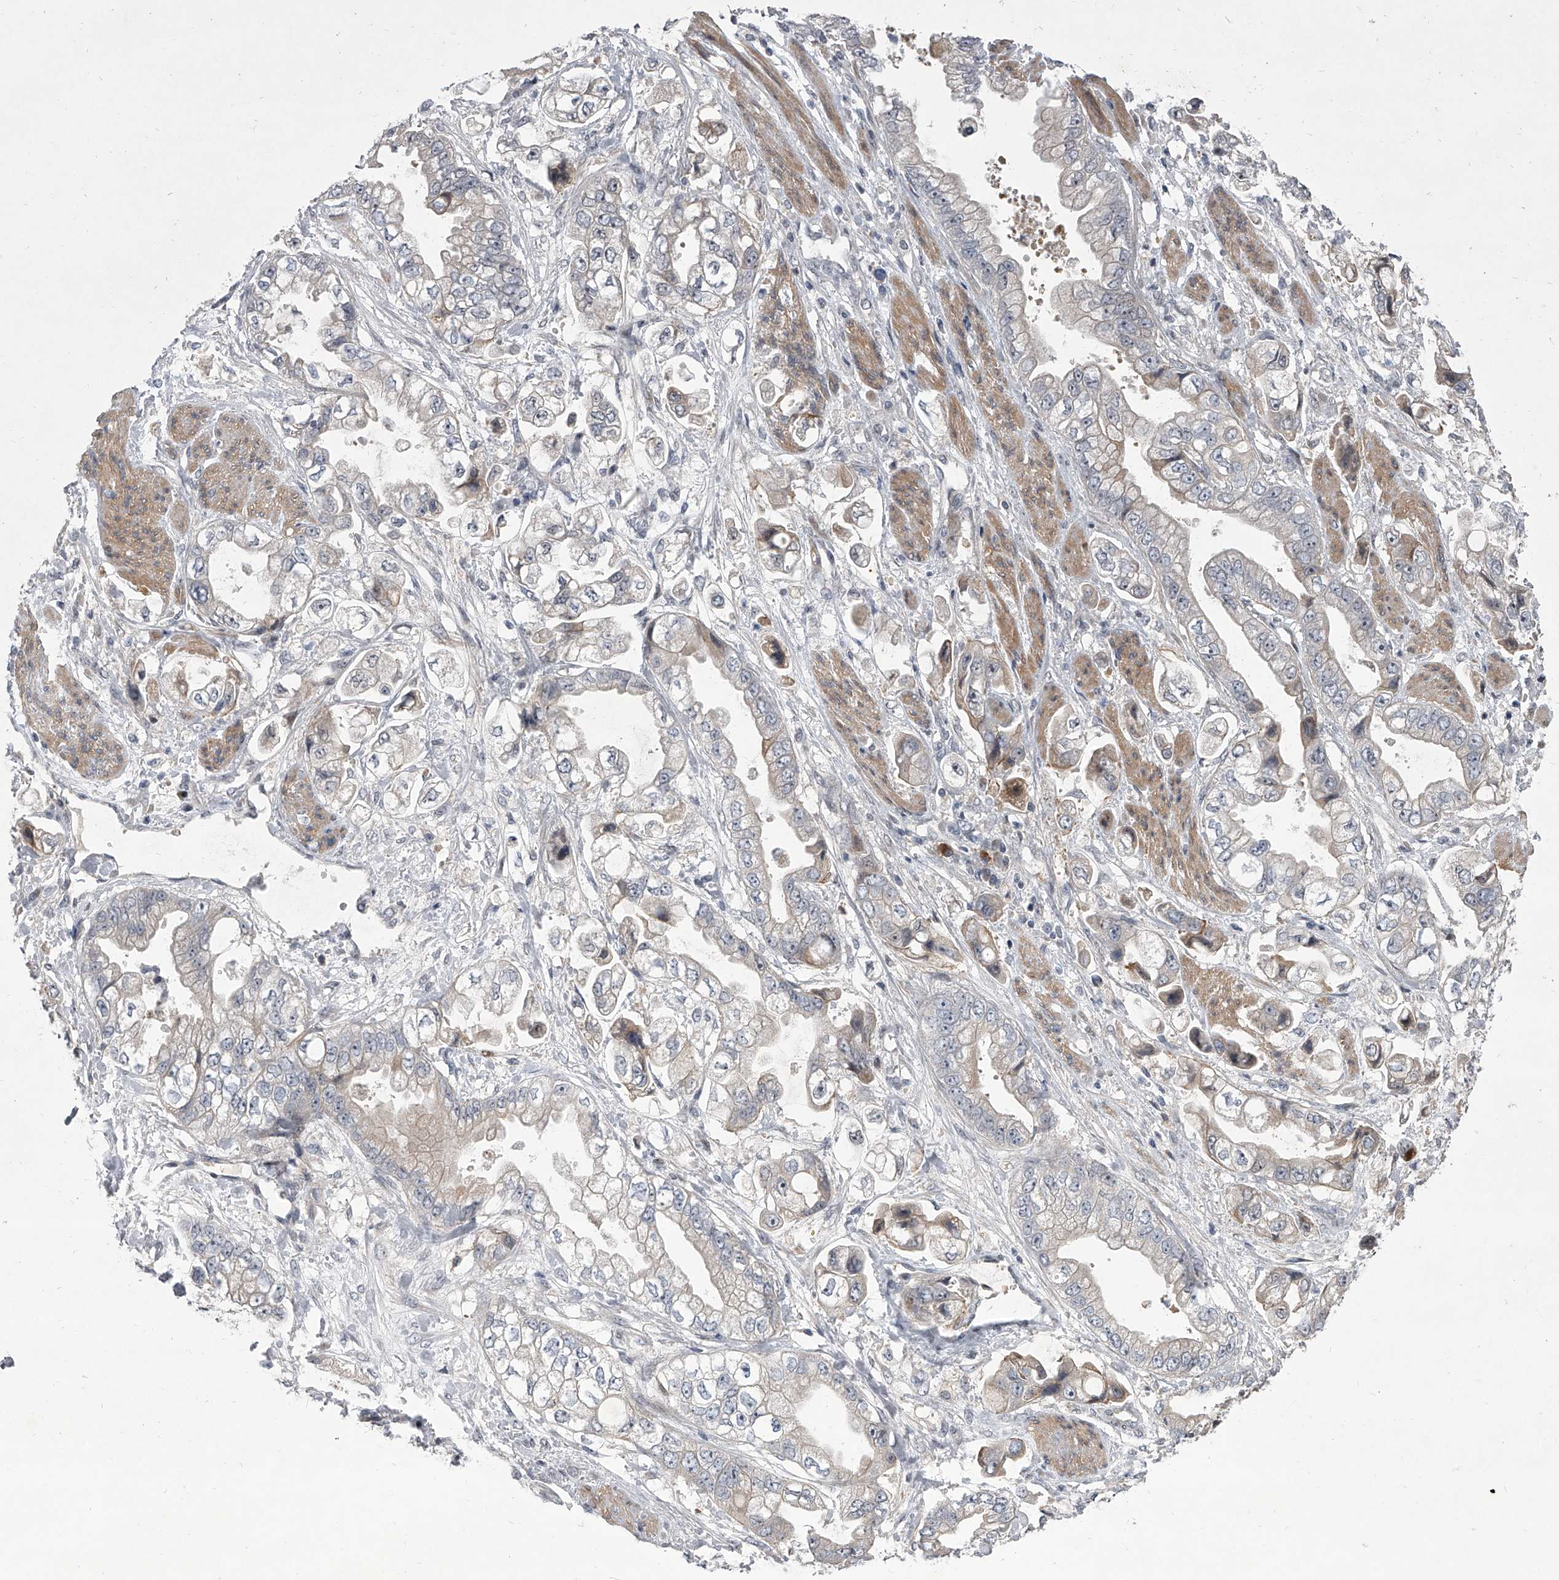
{"staining": {"intensity": "negative", "quantity": "none", "location": "none"}, "tissue": "stomach cancer", "cell_type": "Tumor cells", "image_type": "cancer", "snomed": [{"axis": "morphology", "description": "Adenocarcinoma, NOS"}, {"axis": "topography", "description": "Stomach"}], "caption": "An image of human stomach cancer (adenocarcinoma) is negative for staining in tumor cells.", "gene": "HEATR6", "patient": {"sex": "male", "age": 62}}